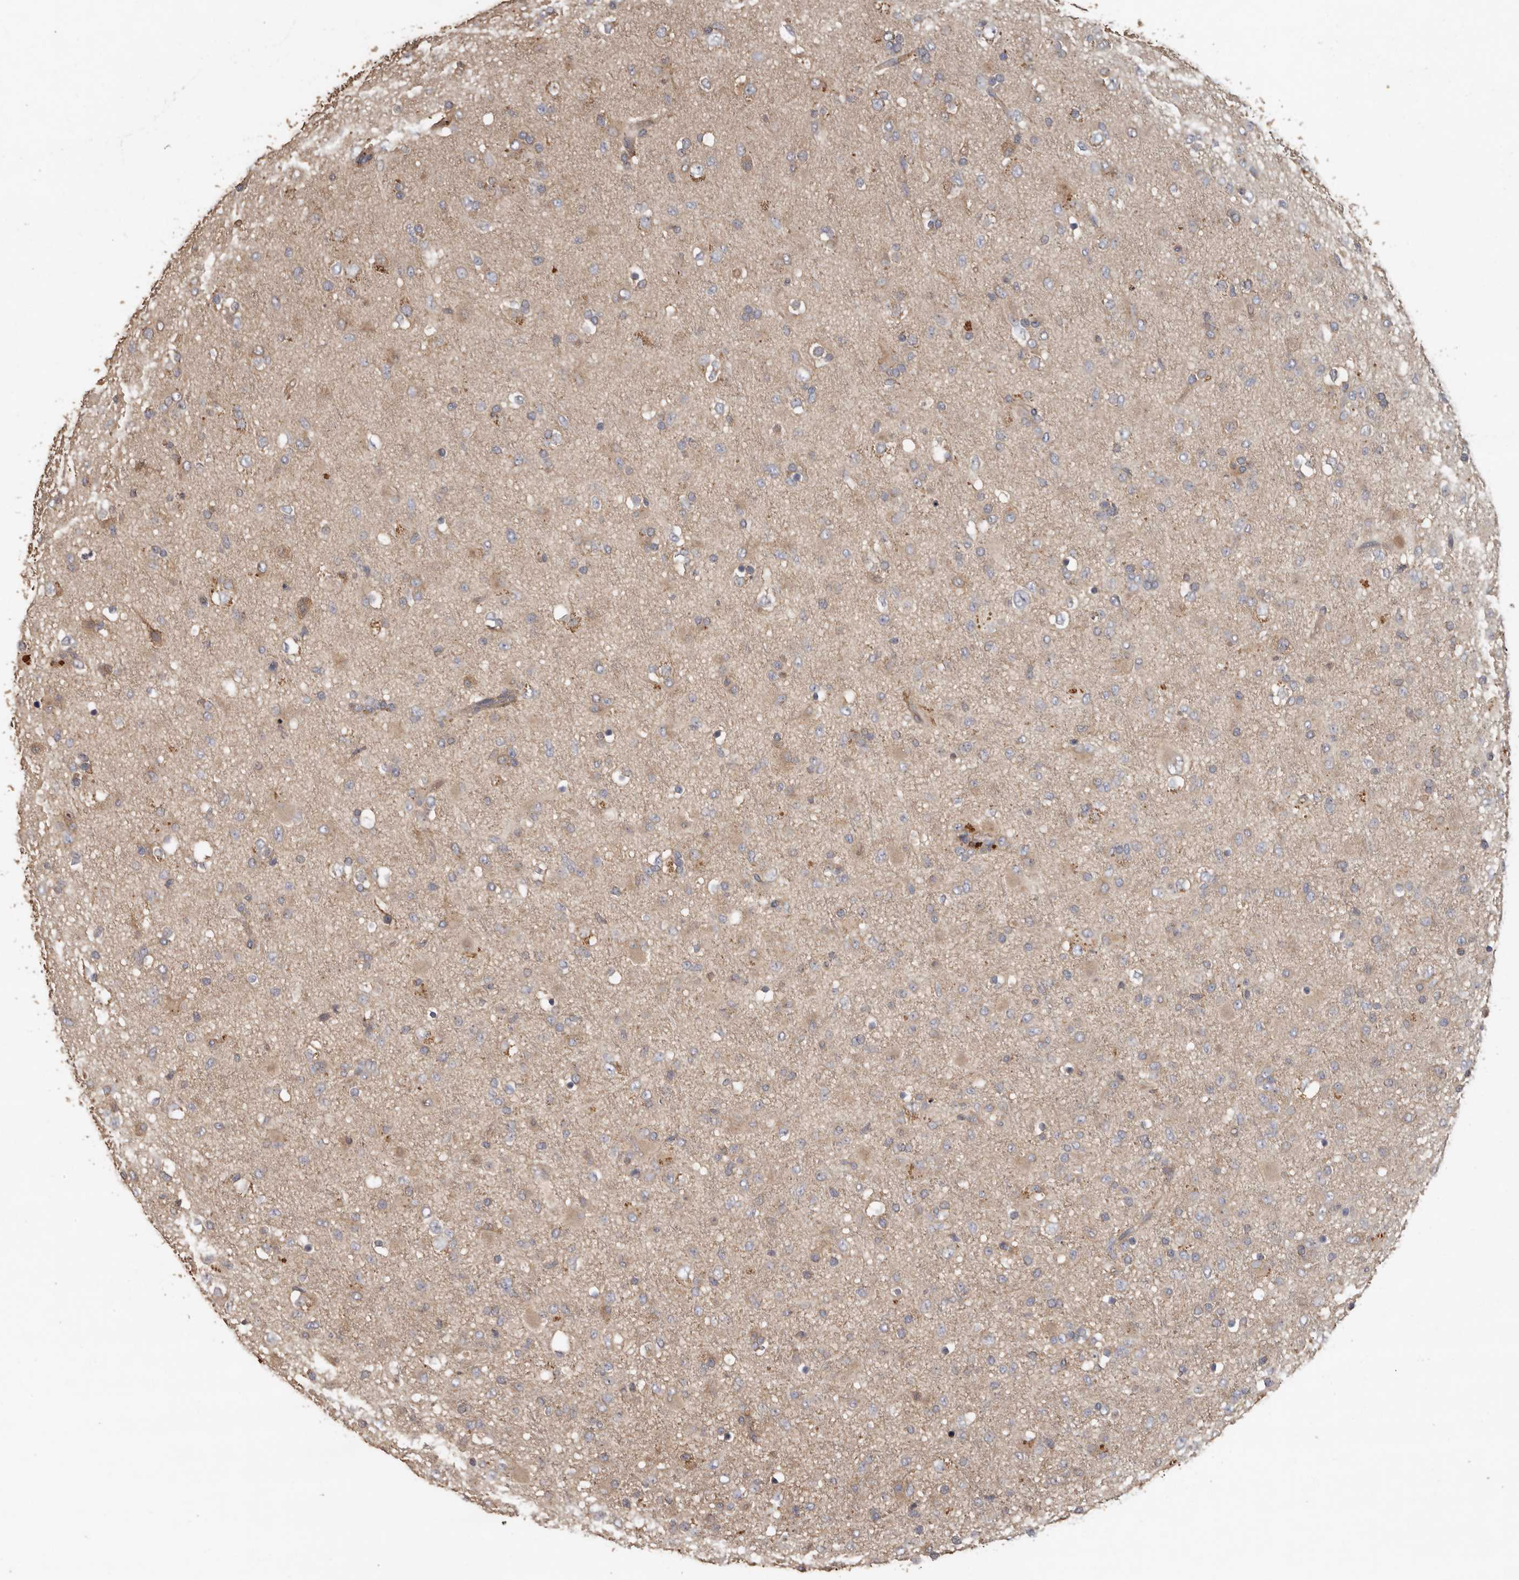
{"staining": {"intensity": "weak", "quantity": "<25%", "location": "cytoplasmic/membranous"}, "tissue": "glioma", "cell_type": "Tumor cells", "image_type": "cancer", "snomed": [{"axis": "morphology", "description": "Glioma, malignant, Low grade"}, {"axis": "topography", "description": "Brain"}], "caption": "Human low-grade glioma (malignant) stained for a protein using IHC demonstrates no expression in tumor cells.", "gene": "FLCN", "patient": {"sex": "male", "age": 65}}